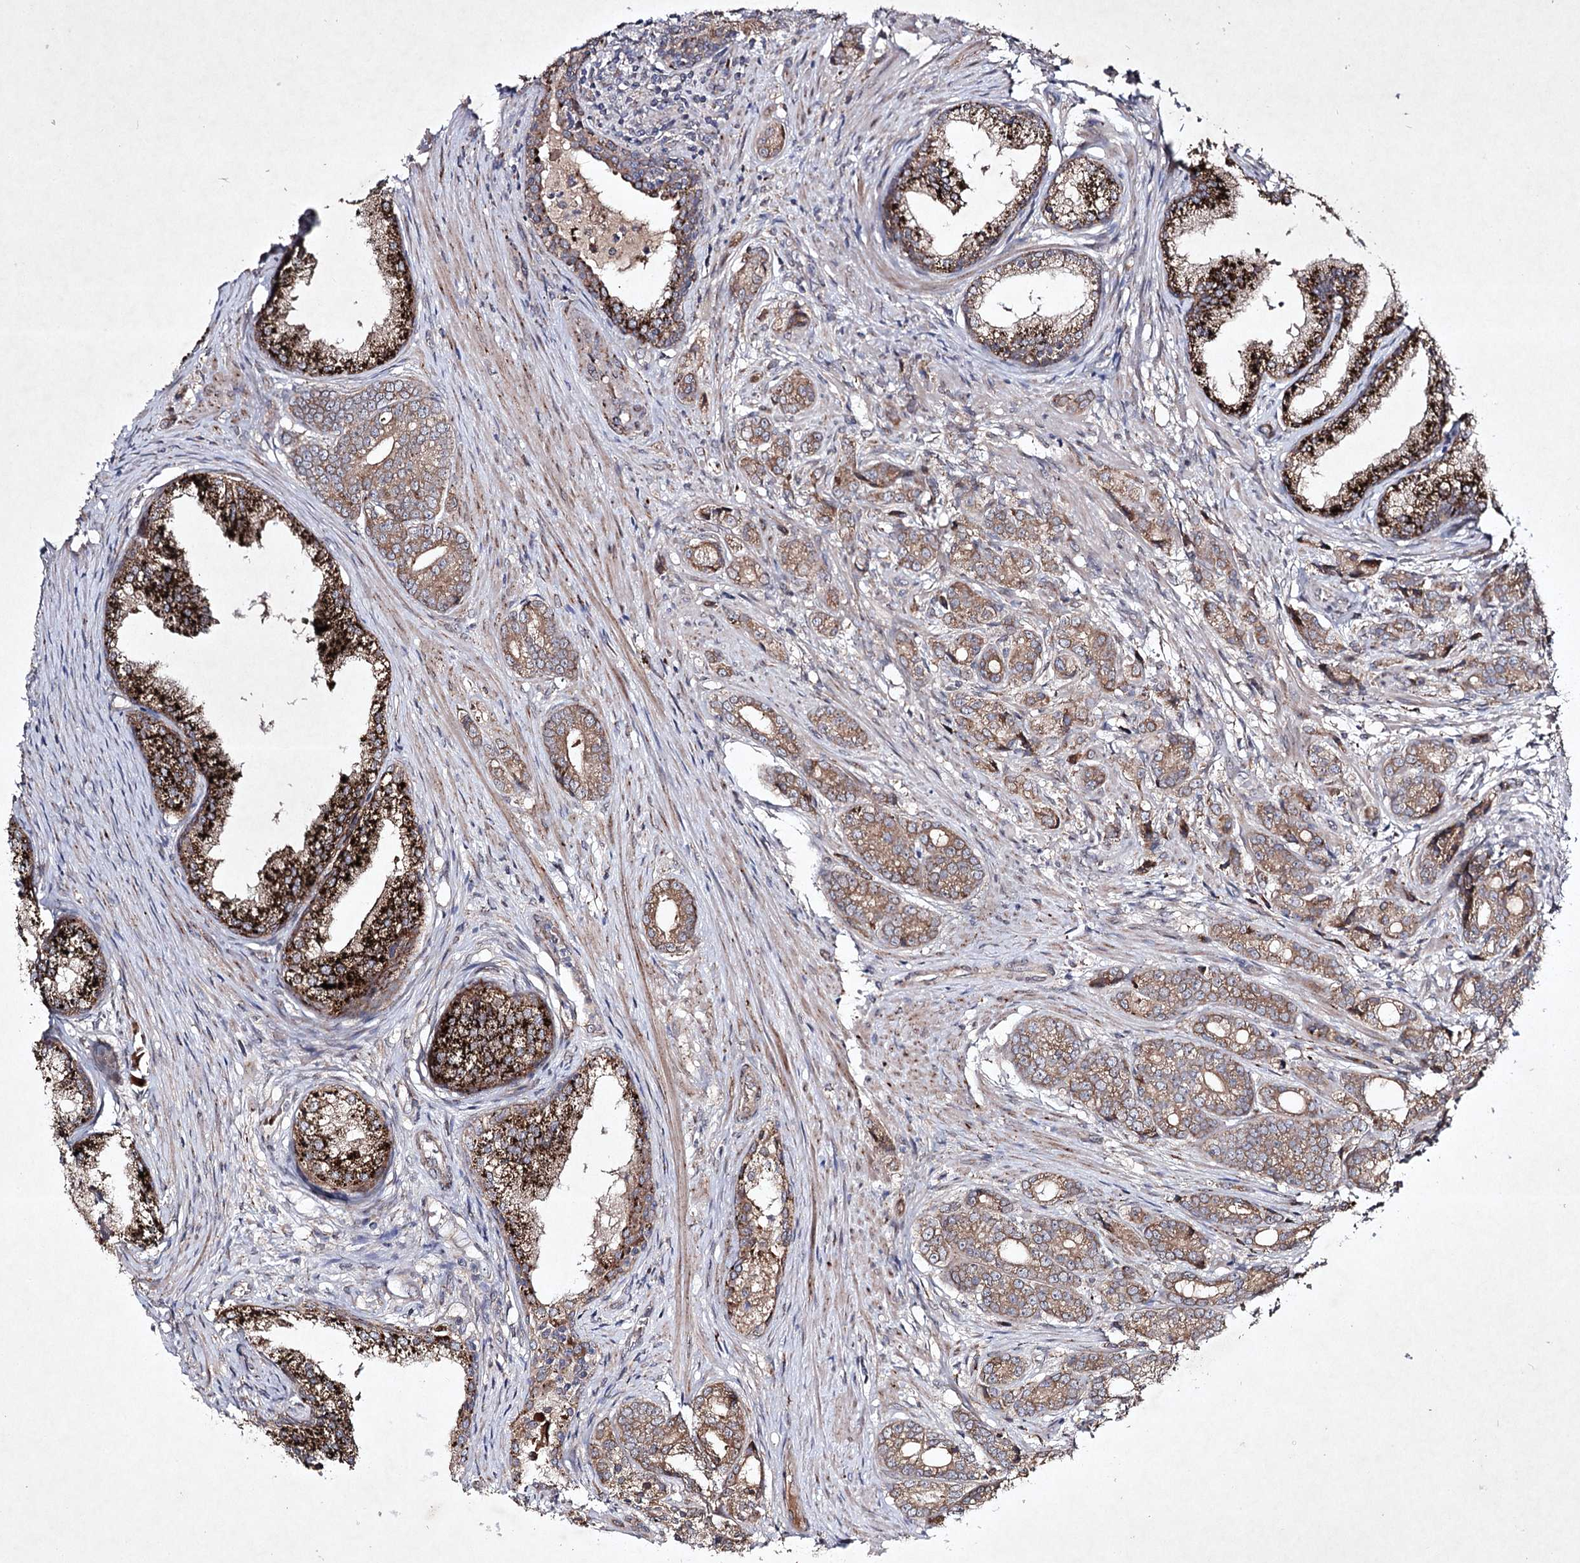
{"staining": {"intensity": "moderate", "quantity": ">75%", "location": "cytoplasmic/membranous"}, "tissue": "prostate cancer", "cell_type": "Tumor cells", "image_type": "cancer", "snomed": [{"axis": "morphology", "description": "Adenocarcinoma, Low grade"}, {"axis": "topography", "description": "Prostate"}], "caption": "Immunohistochemistry of prostate cancer shows medium levels of moderate cytoplasmic/membranous expression in about >75% of tumor cells.", "gene": "ALG9", "patient": {"sex": "male", "age": 71}}